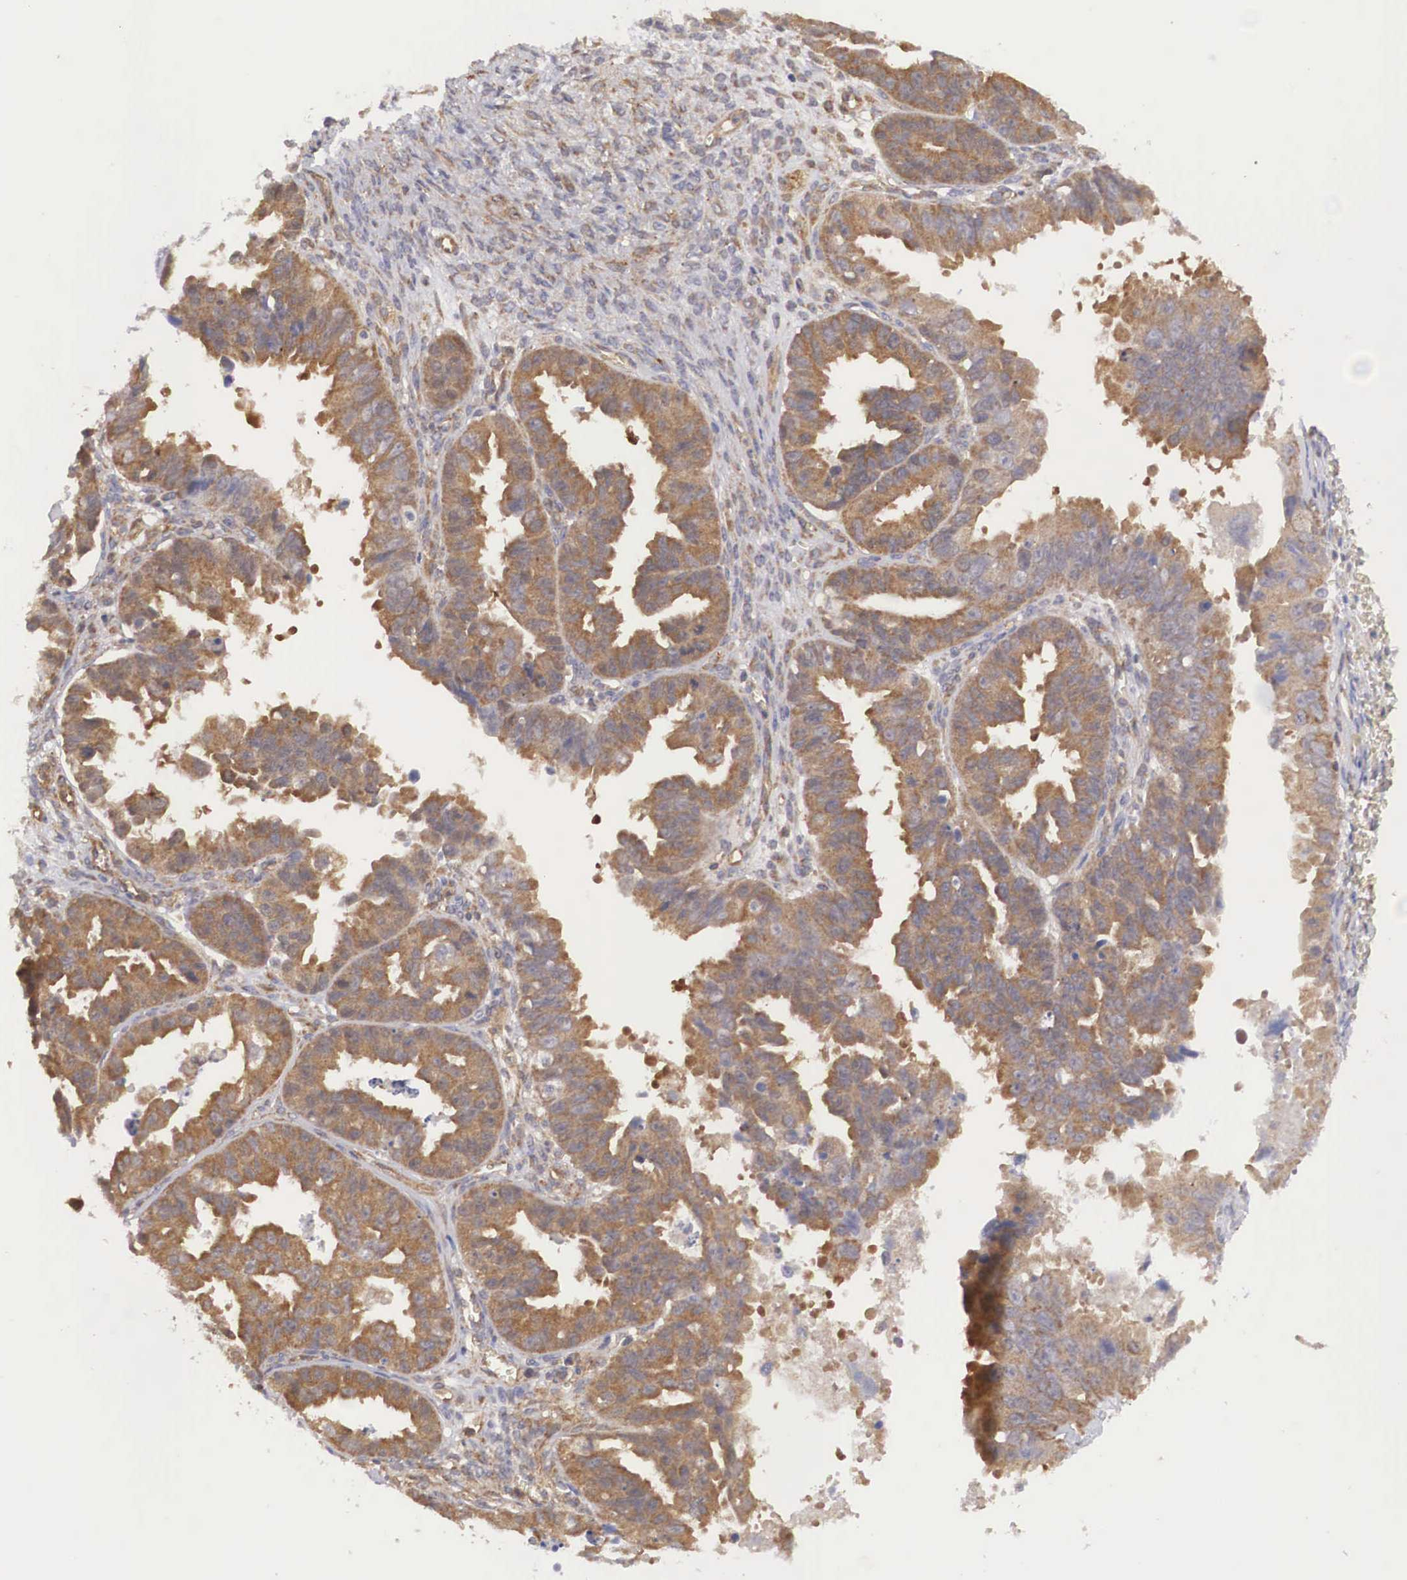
{"staining": {"intensity": "moderate", "quantity": ">75%", "location": "cytoplasmic/membranous"}, "tissue": "ovarian cancer", "cell_type": "Tumor cells", "image_type": "cancer", "snomed": [{"axis": "morphology", "description": "Carcinoma, endometroid"}, {"axis": "topography", "description": "Ovary"}], "caption": "High-magnification brightfield microscopy of ovarian endometroid carcinoma stained with DAB (brown) and counterstained with hematoxylin (blue). tumor cells exhibit moderate cytoplasmic/membranous expression is identified in about>75% of cells.", "gene": "DHRS1", "patient": {"sex": "female", "age": 85}}